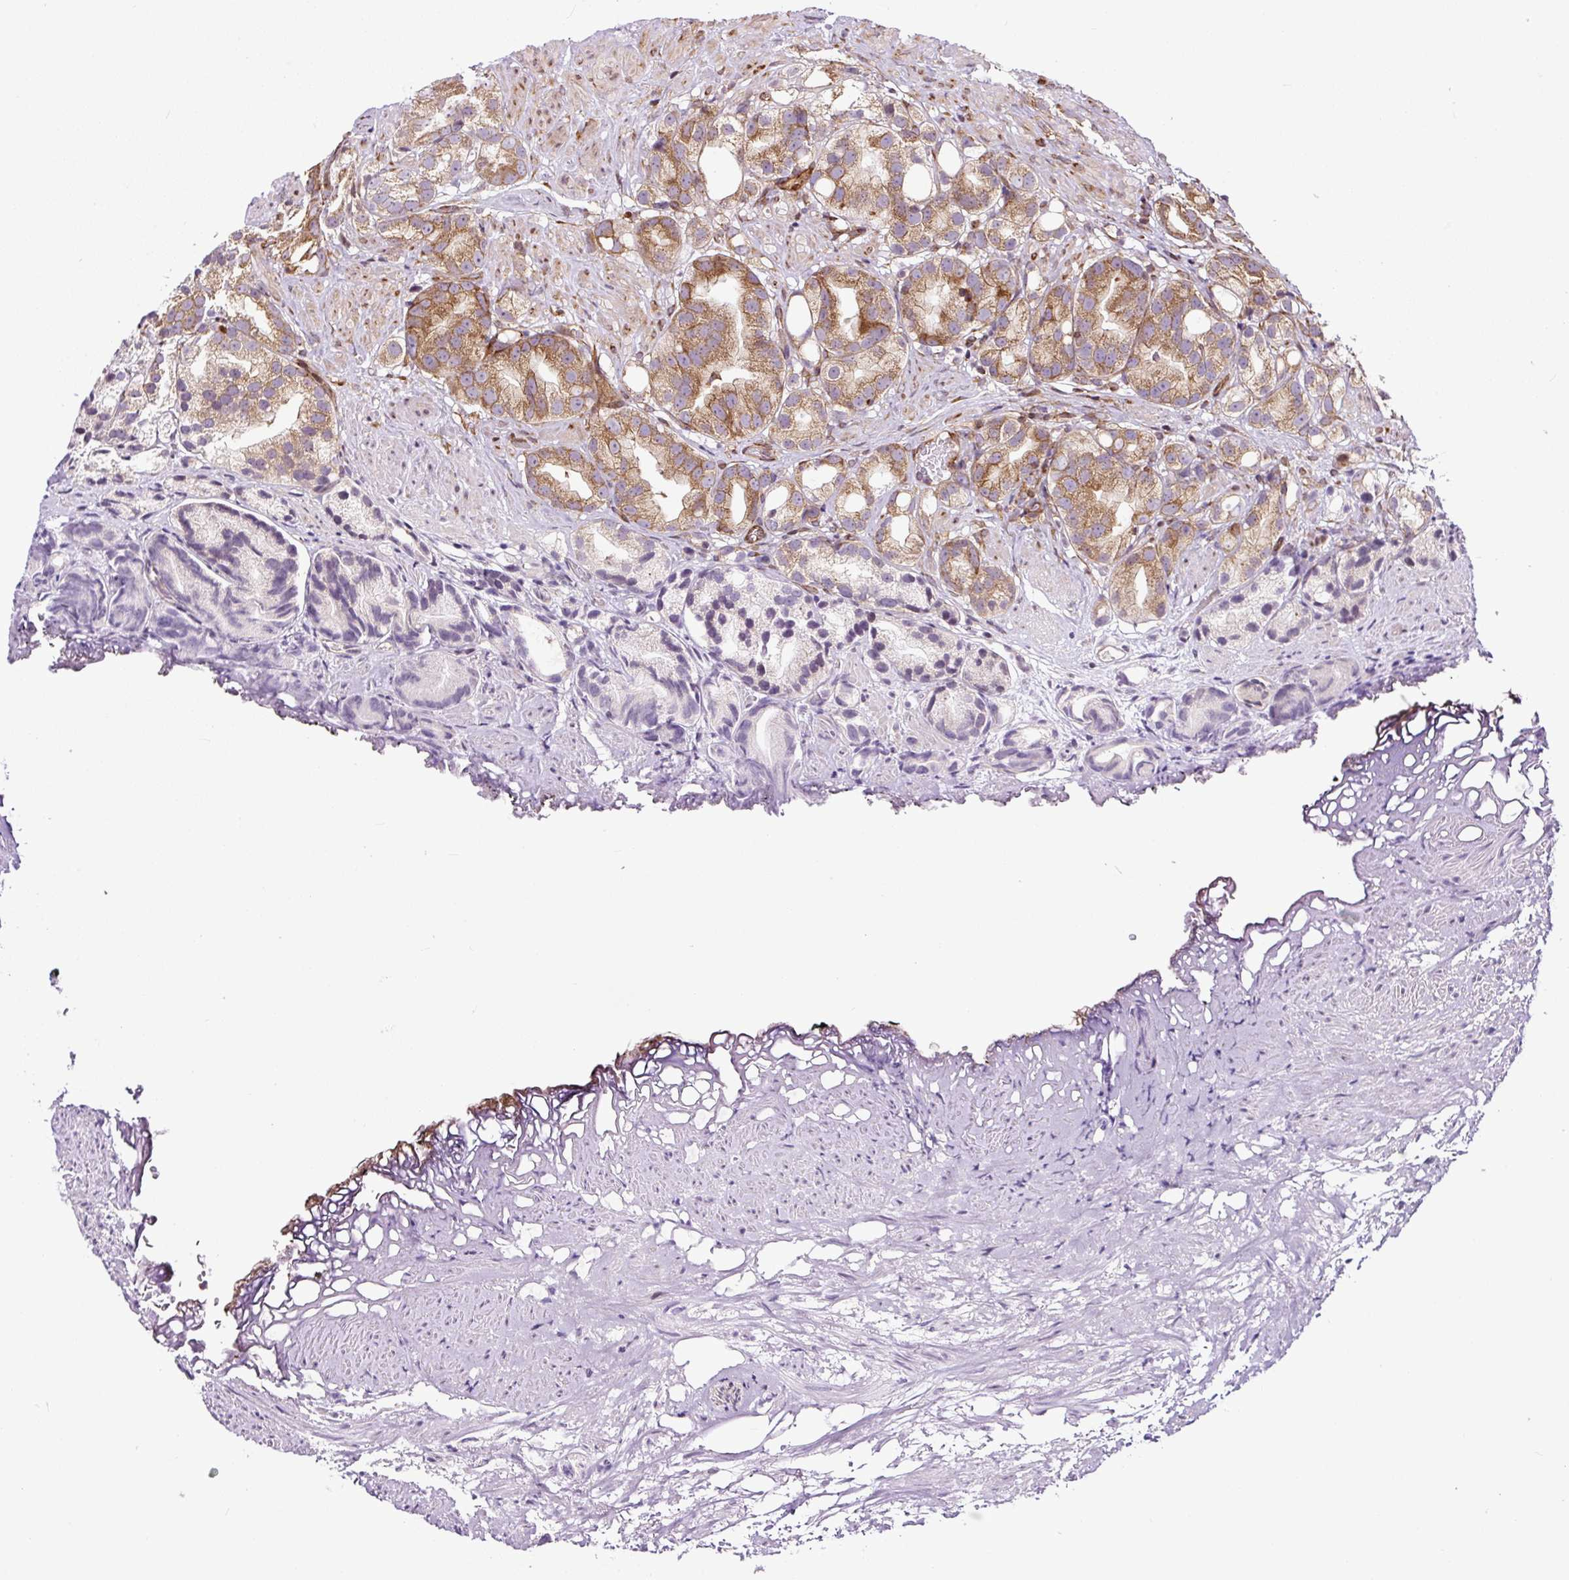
{"staining": {"intensity": "moderate", "quantity": ">75%", "location": "cytoplasmic/membranous"}, "tissue": "prostate cancer", "cell_type": "Tumor cells", "image_type": "cancer", "snomed": [{"axis": "morphology", "description": "Adenocarcinoma, High grade"}, {"axis": "topography", "description": "Prostate"}], "caption": "DAB (3,3'-diaminobenzidine) immunohistochemical staining of human prostate high-grade adenocarcinoma reveals moderate cytoplasmic/membranous protein expression in approximately >75% of tumor cells.", "gene": "KDM4E", "patient": {"sex": "male", "age": 82}}